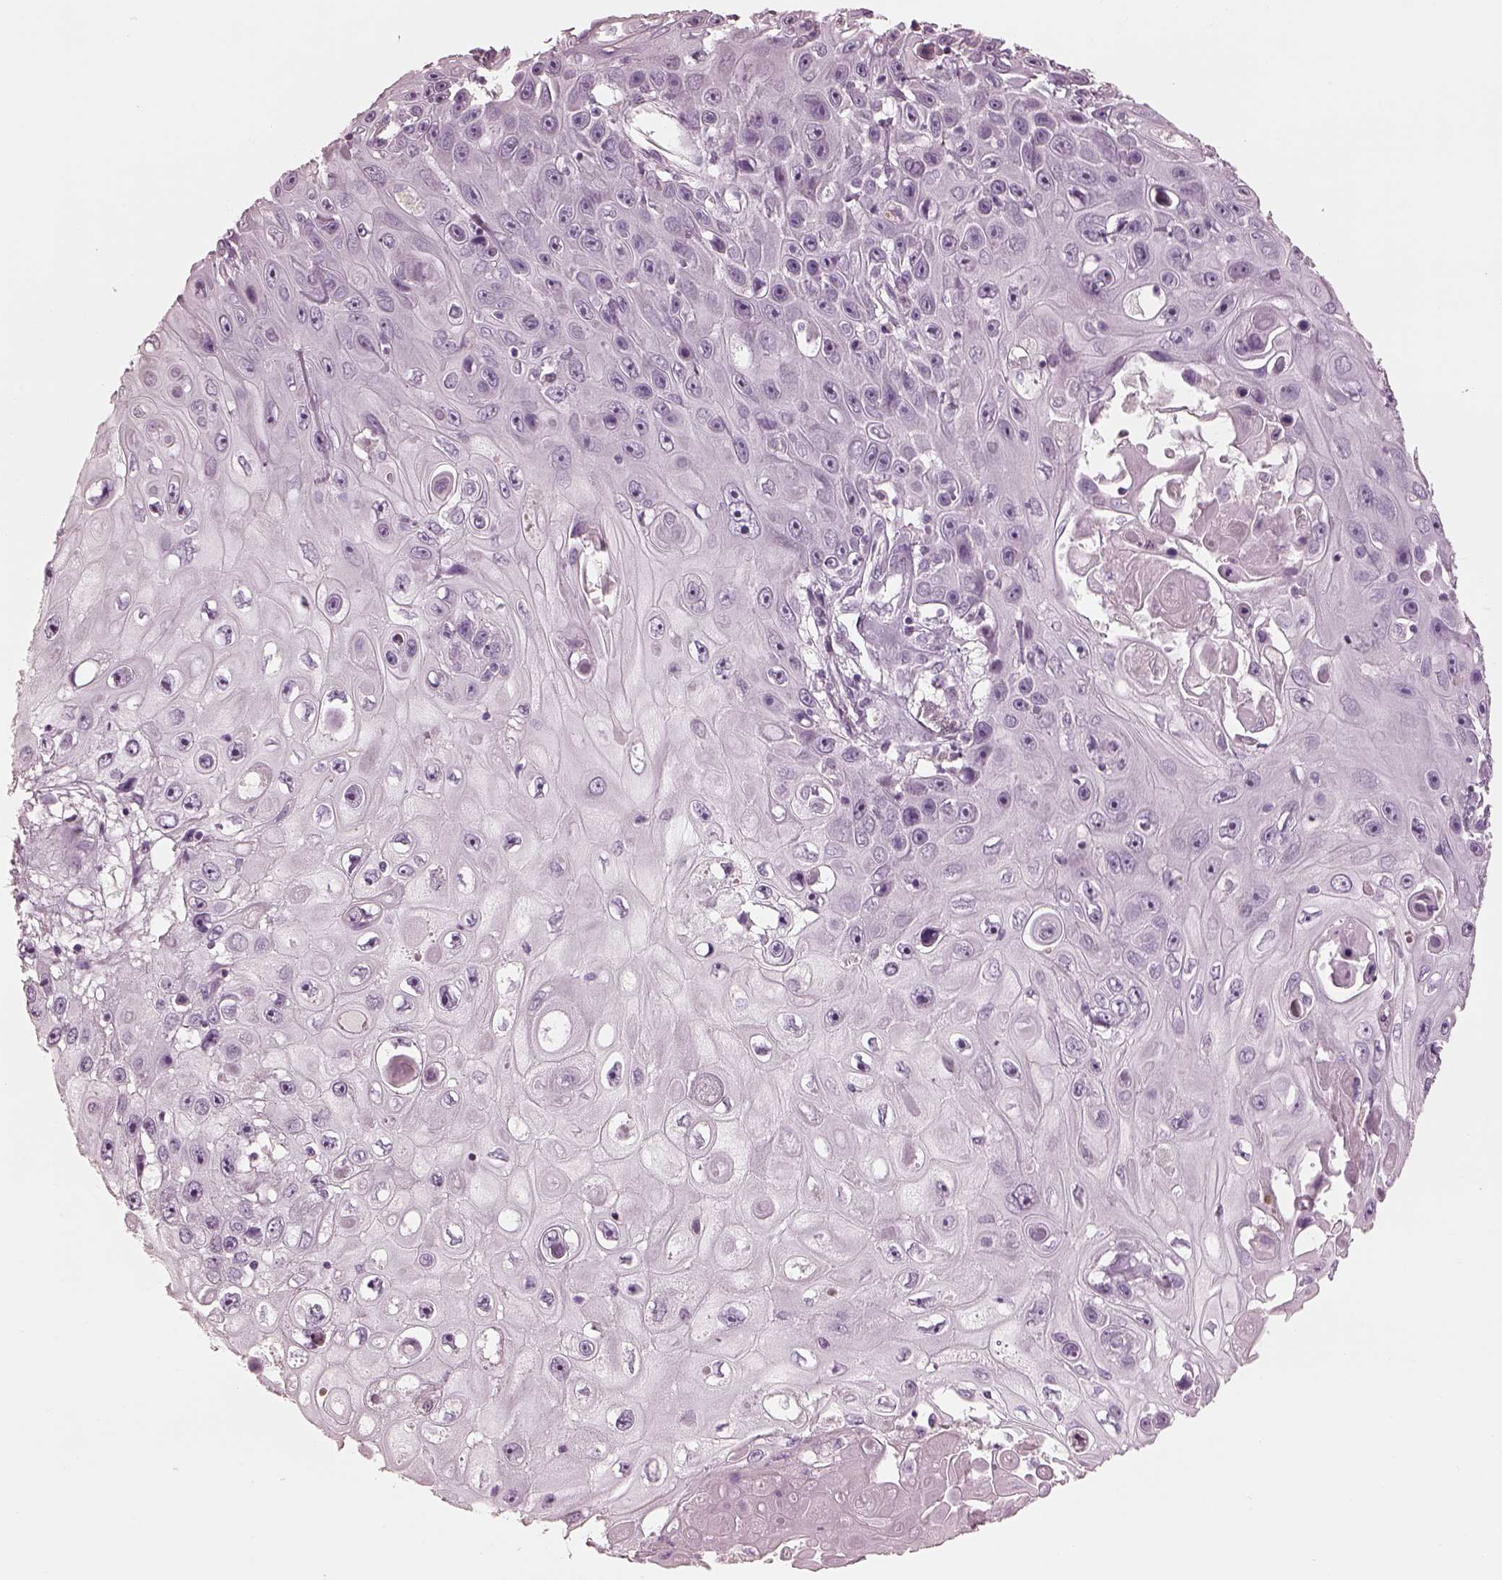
{"staining": {"intensity": "negative", "quantity": "none", "location": "none"}, "tissue": "skin cancer", "cell_type": "Tumor cells", "image_type": "cancer", "snomed": [{"axis": "morphology", "description": "Squamous cell carcinoma, NOS"}, {"axis": "topography", "description": "Skin"}], "caption": "The IHC histopathology image has no significant staining in tumor cells of skin cancer (squamous cell carcinoma) tissue.", "gene": "RSPH9", "patient": {"sex": "male", "age": 82}}